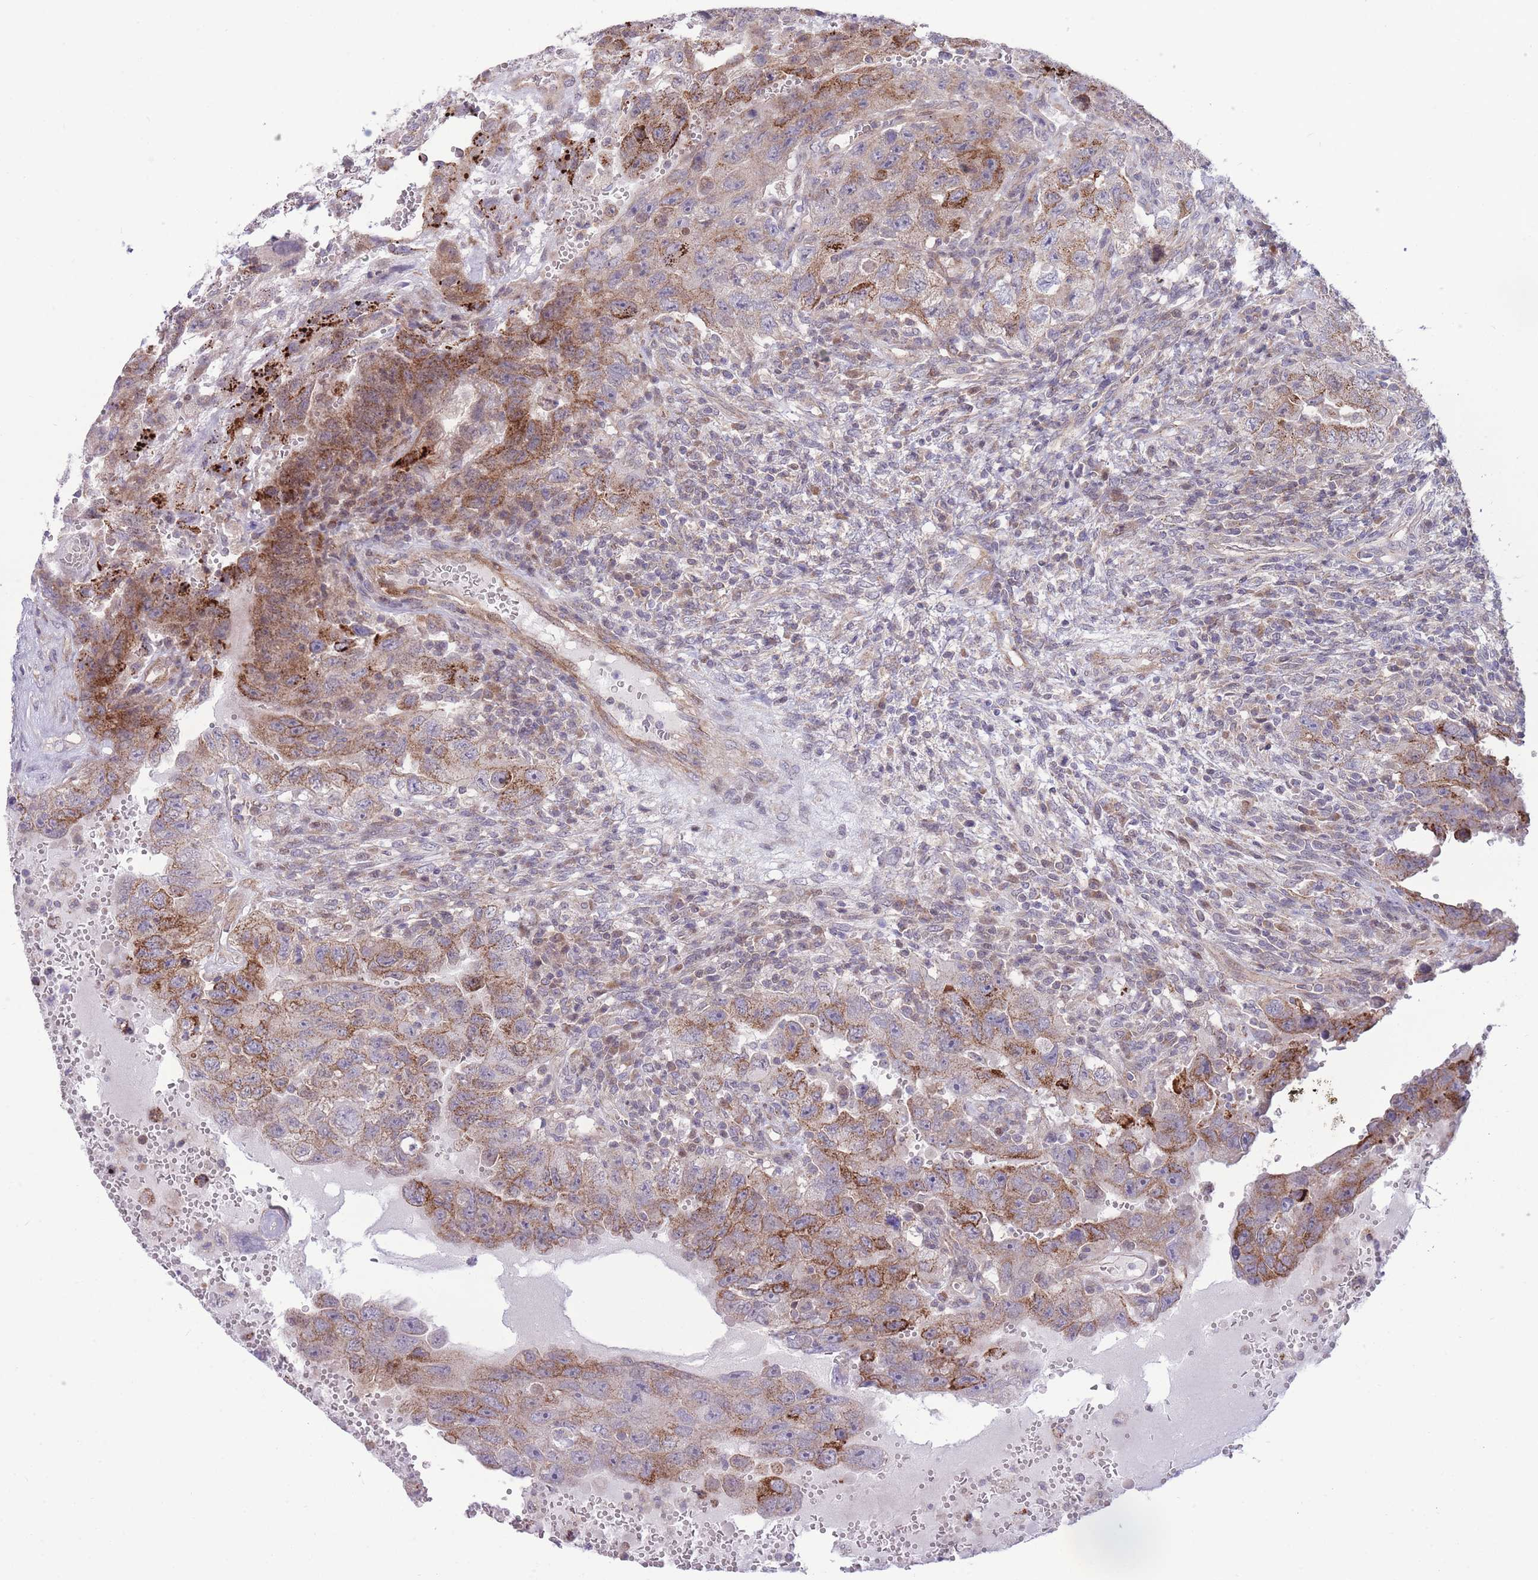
{"staining": {"intensity": "moderate", "quantity": "25%-75%", "location": "cytoplasmic/membranous"}, "tissue": "testis cancer", "cell_type": "Tumor cells", "image_type": "cancer", "snomed": [{"axis": "morphology", "description": "Carcinoma, Embryonal, NOS"}, {"axis": "topography", "description": "Testis"}], "caption": "Protein staining by IHC reveals moderate cytoplasmic/membranous expression in about 25%-75% of tumor cells in embryonal carcinoma (testis).", "gene": "RIC8A", "patient": {"sex": "male", "age": 26}}